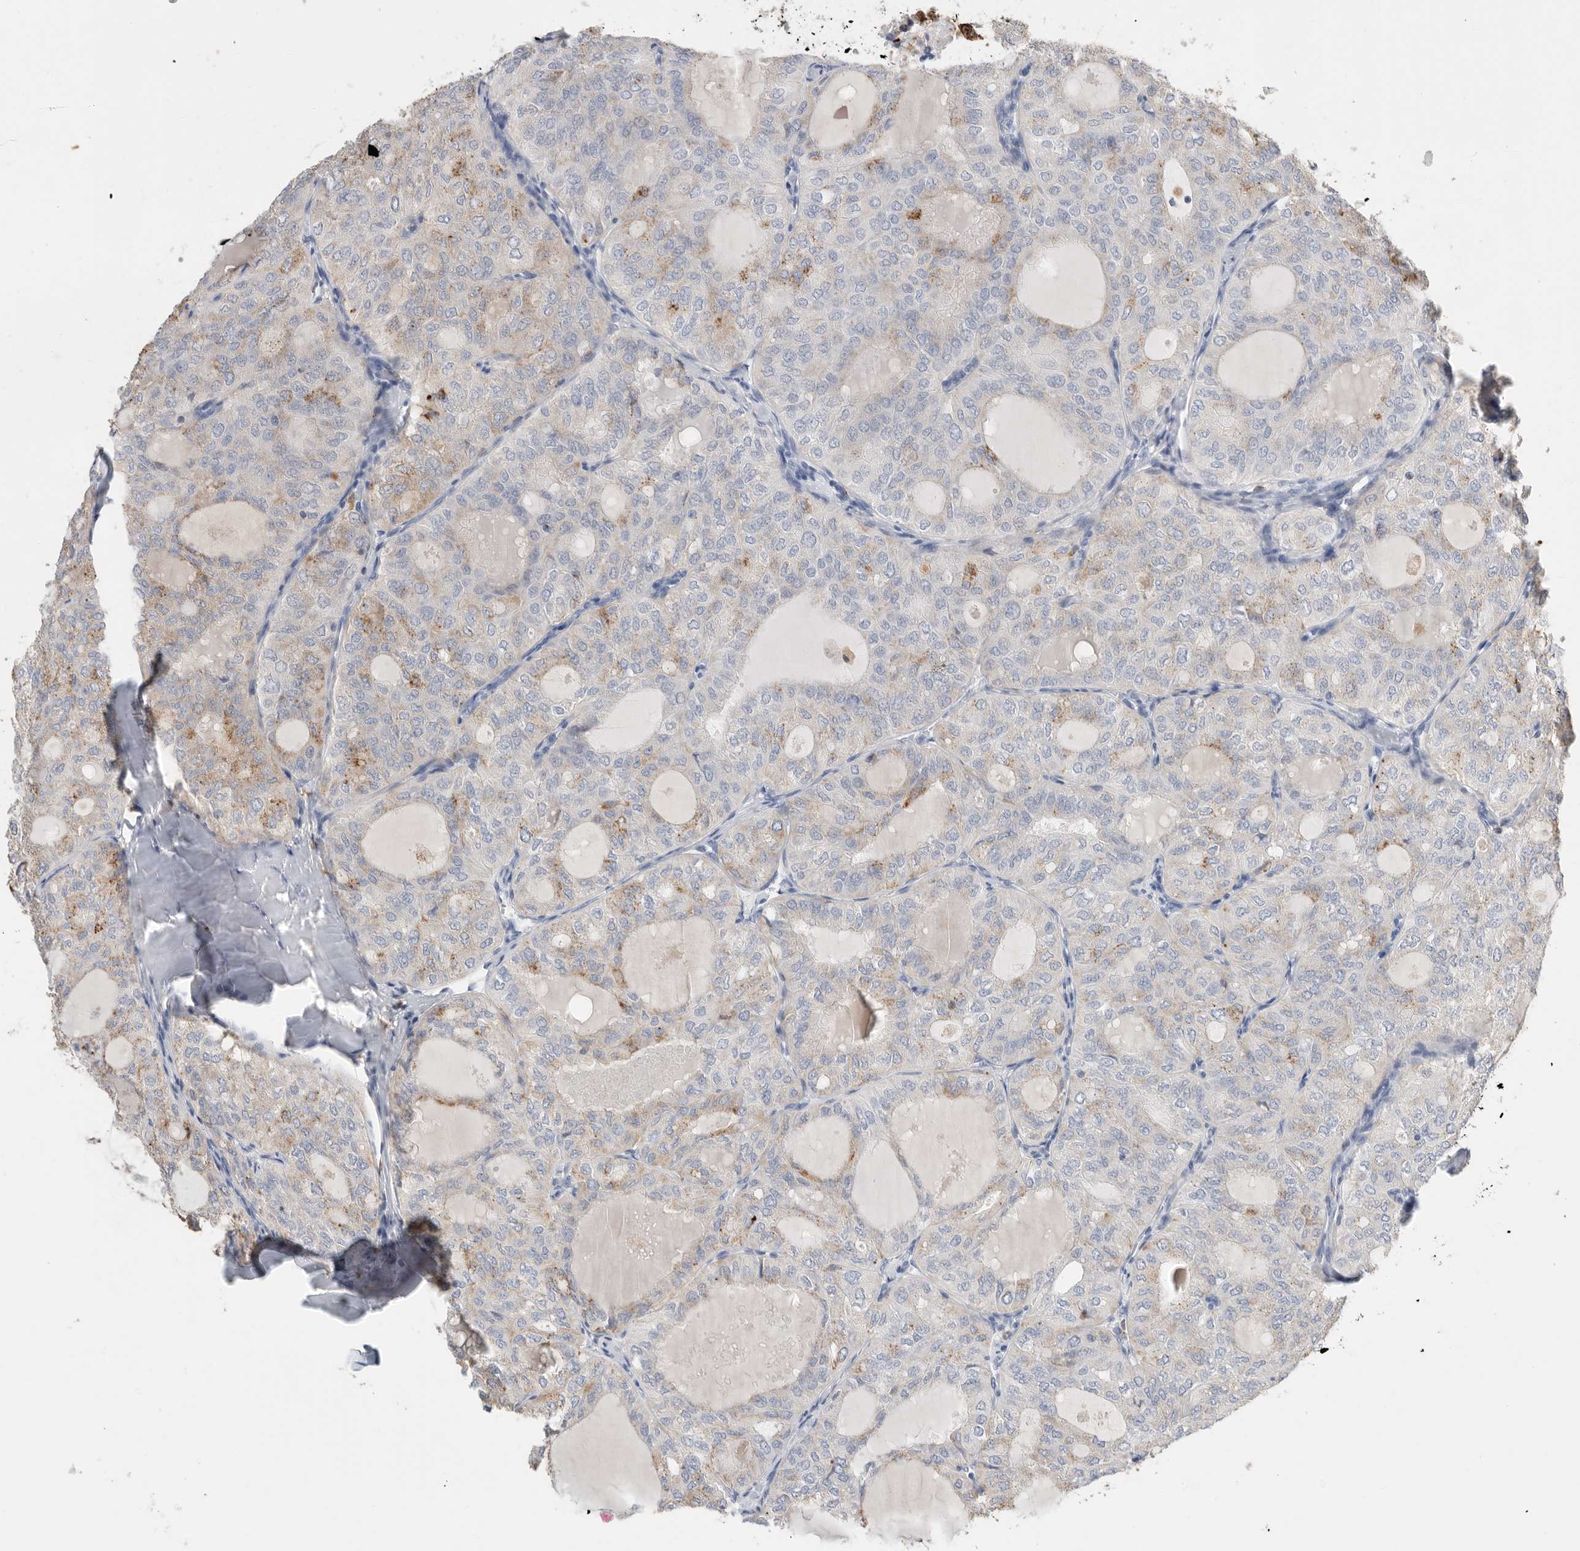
{"staining": {"intensity": "moderate", "quantity": "<25%", "location": "cytoplasmic/membranous"}, "tissue": "thyroid cancer", "cell_type": "Tumor cells", "image_type": "cancer", "snomed": [{"axis": "morphology", "description": "Follicular adenoma carcinoma, NOS"}, {"axis": "topography", "description": "Thyroid gland"}], "caption": "This photomicrograph shows IHC staining of human thyroid cancer (follicular adenoma carcinoma), with low moderate cytoplasmic/membranous expression in approximately <25% of tumor cells.", "gene": "GGH", "patient": {"sex": "male", "age": 75}}